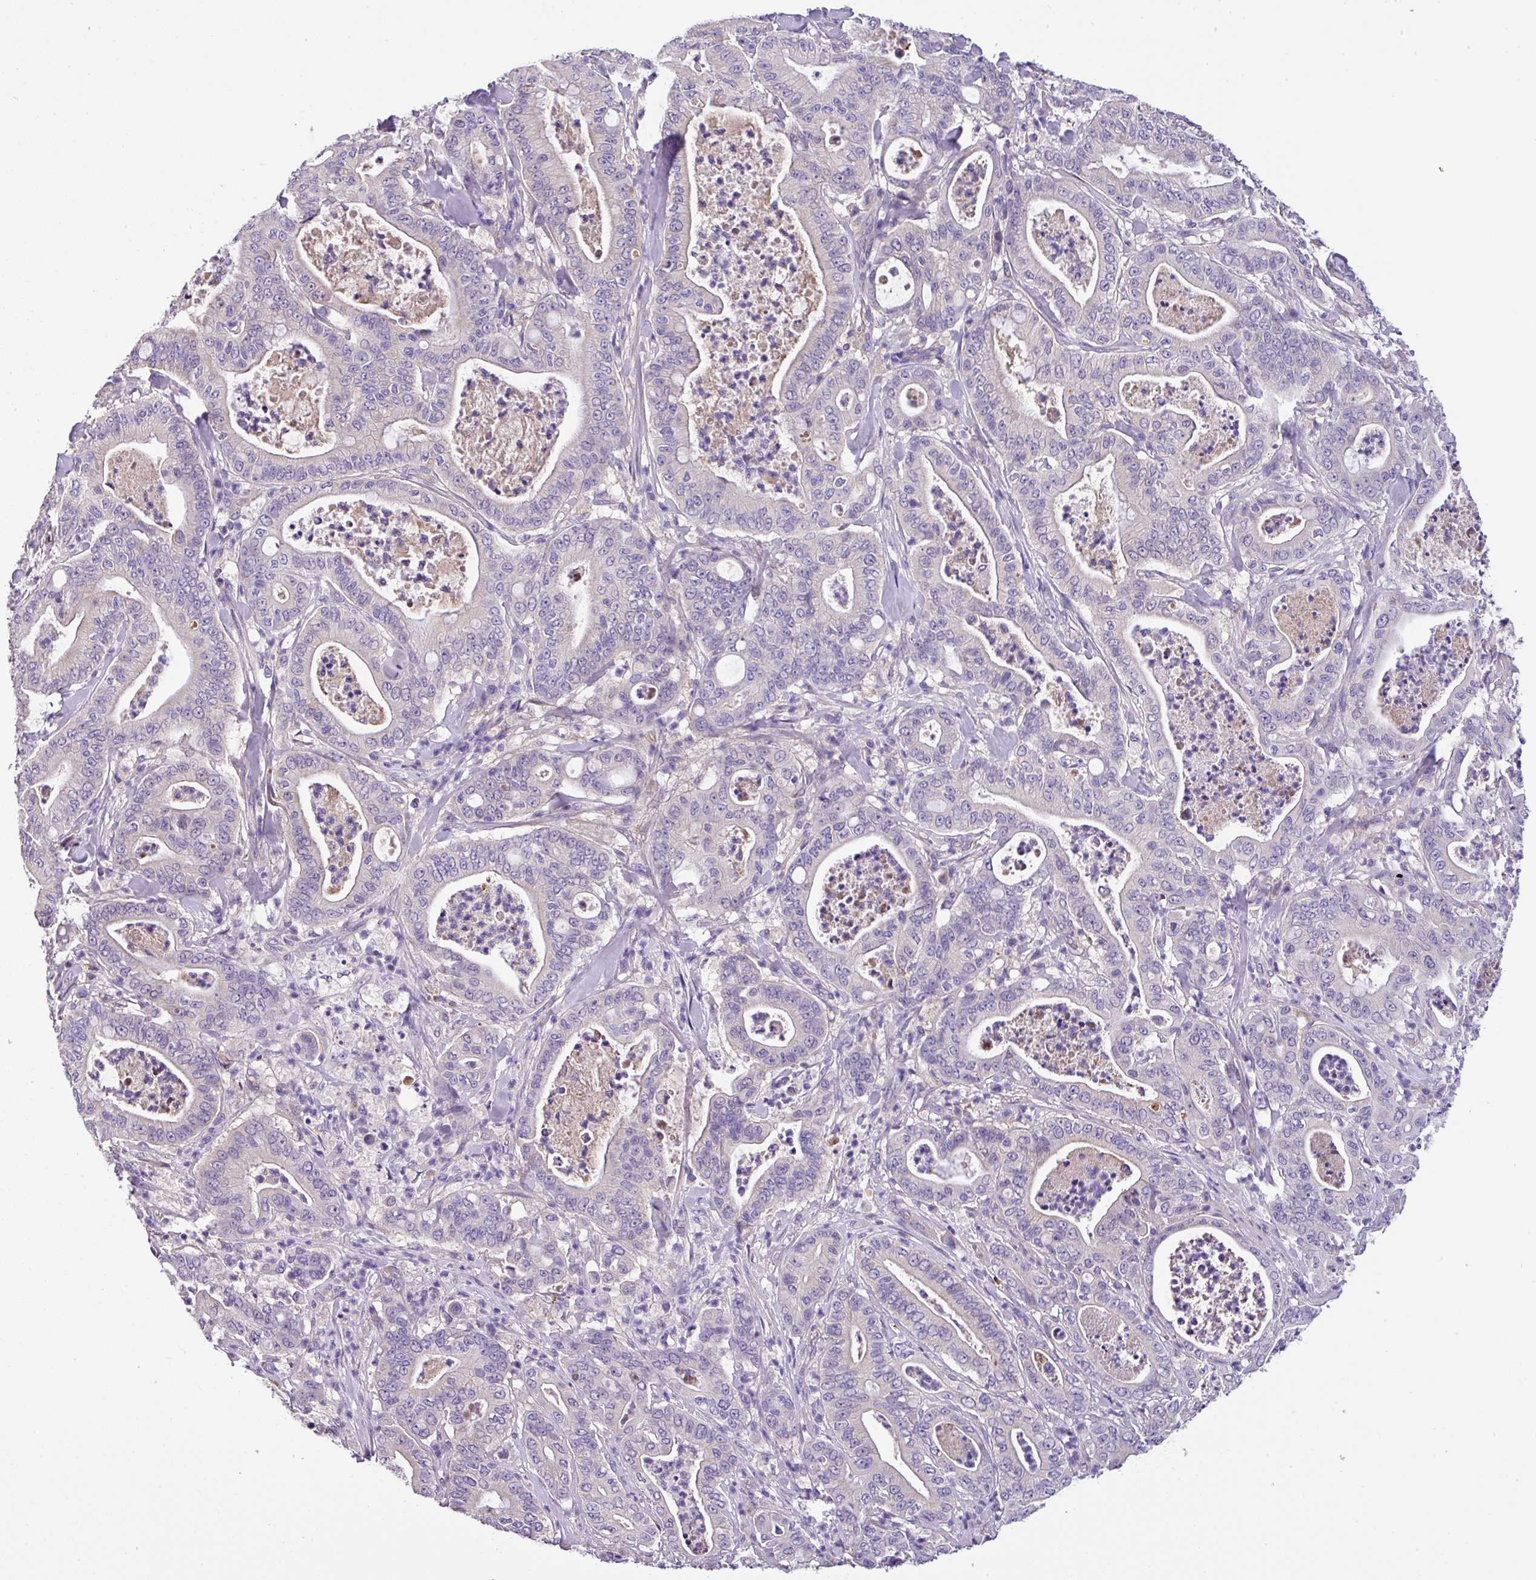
{"staining": {"intensity": "negative", "quantity": "none", "location": "none"}, "tissue": "pancreatic cancer", "cell_type": "Tumor cells", "image_type": "cancer", "snomed": [{"axis": "morphology", "description": "Adenocarcinoma, NOS"}, {"axis": "topography", "description": "Pancreas"}], "caption": "Pancreatic cancer was stained to show a protein in brown. There is no significant staining in tumor cells.", "gene": "ANXA2R", "patient": {"sex": "male", "age": 71}}